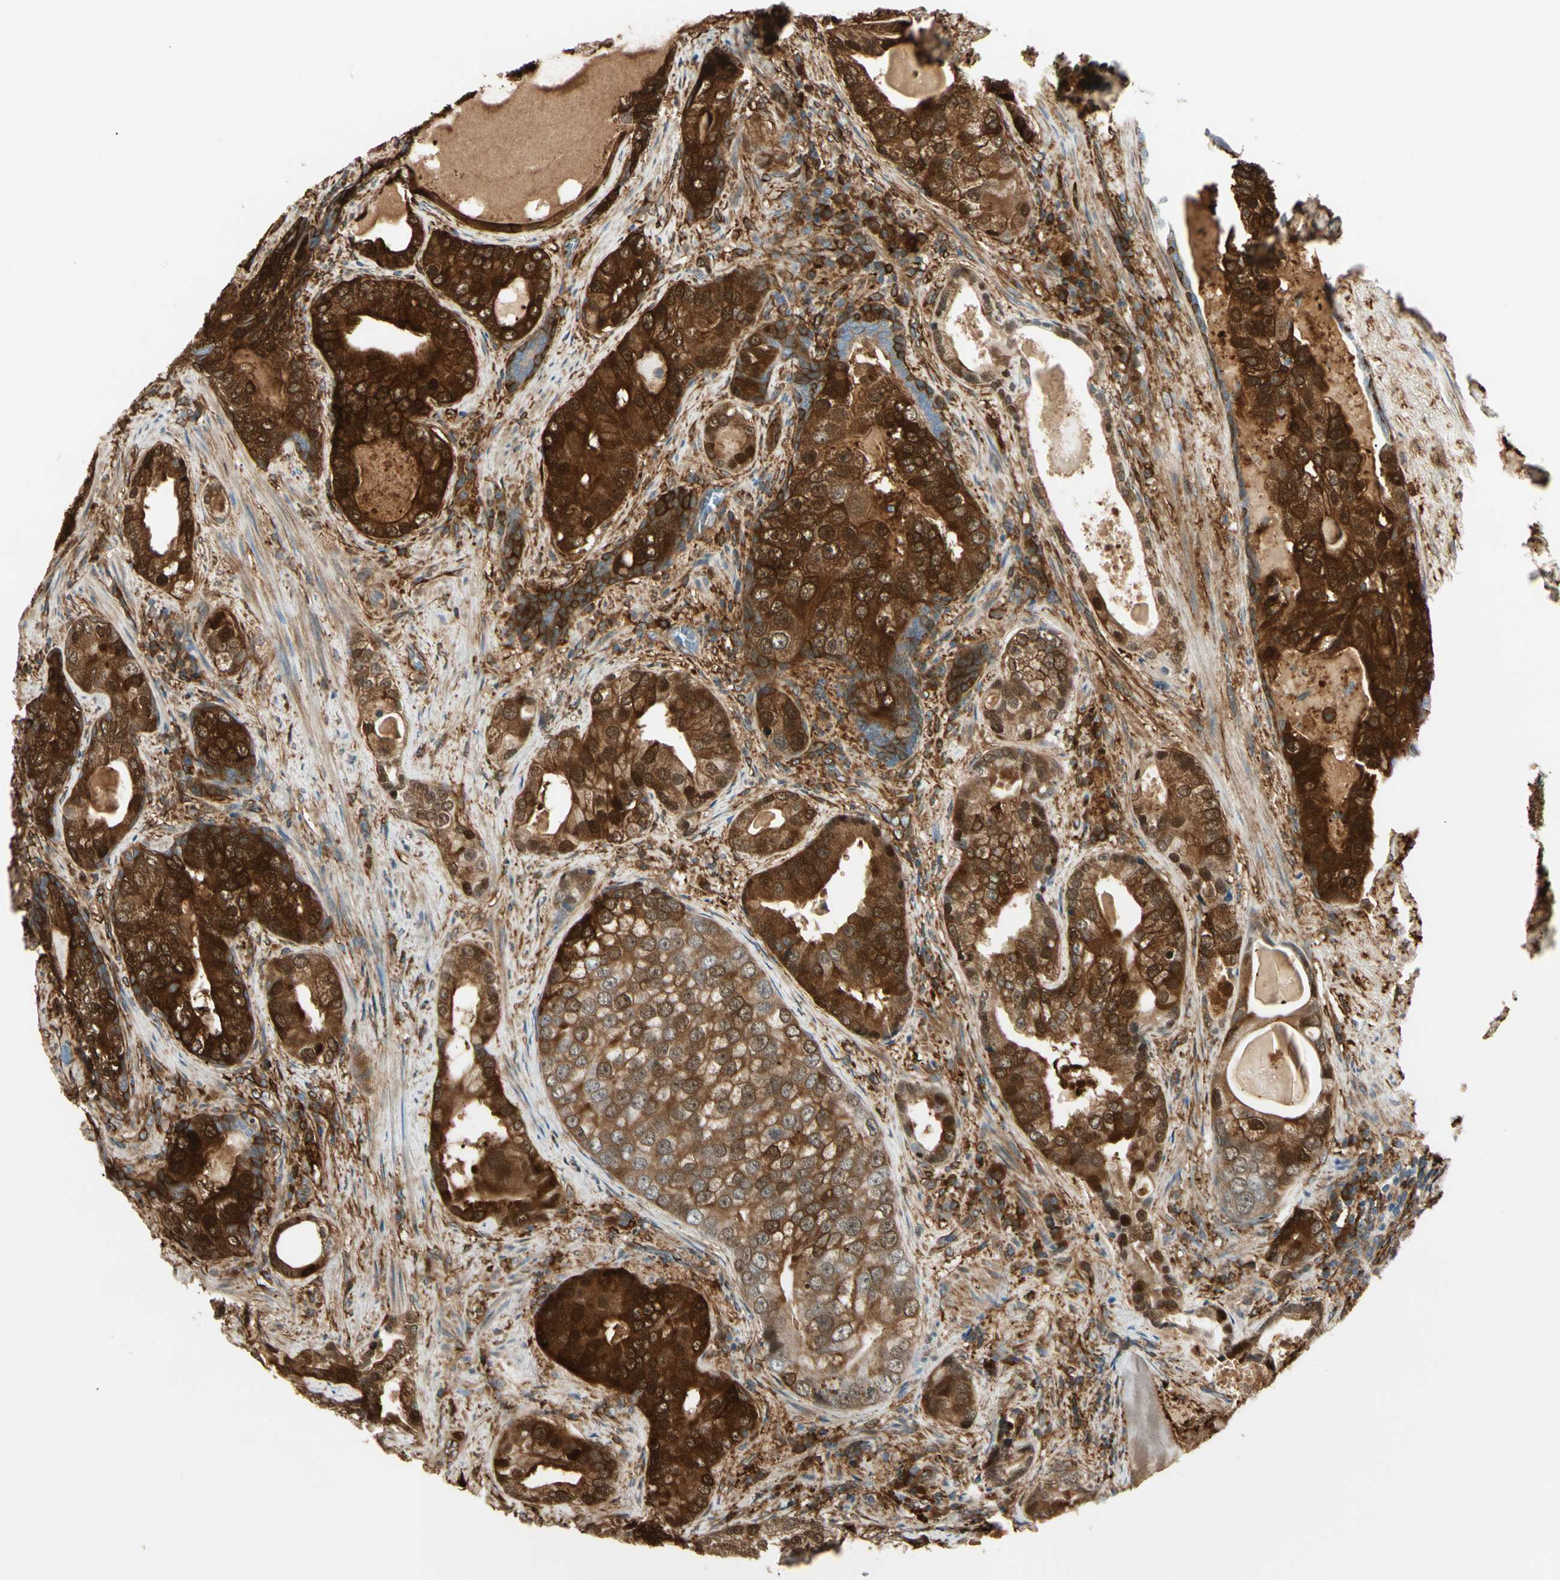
{"staining": {"intensity": "strong", "quantity": ">75%", "location": "cytoplasmic/membranous,nuclear"}, "tissue": "prostate cancer", "cell_type": "Tumor cells", "image_type": "cancer", "snomed": [{"axis": "morphology", "description": "Adenocarcinoma, High grade"}, {"axis": "topography", "description": "Prostate"}], "caption": "High-magnification brightfield microscopy of prostate cancer (adenocarcinoma (high-grade)) stained with DAB (3,3'-diaminobenzidine) (brown) and counterstained with hematoxylin (blue). tumor cells exhibit strong cytoplasmic/membranous and nuclear expression is seen in about>75% of cells.", "gene": "FTH1", "patient": {"sex": "male", "age": 66}}